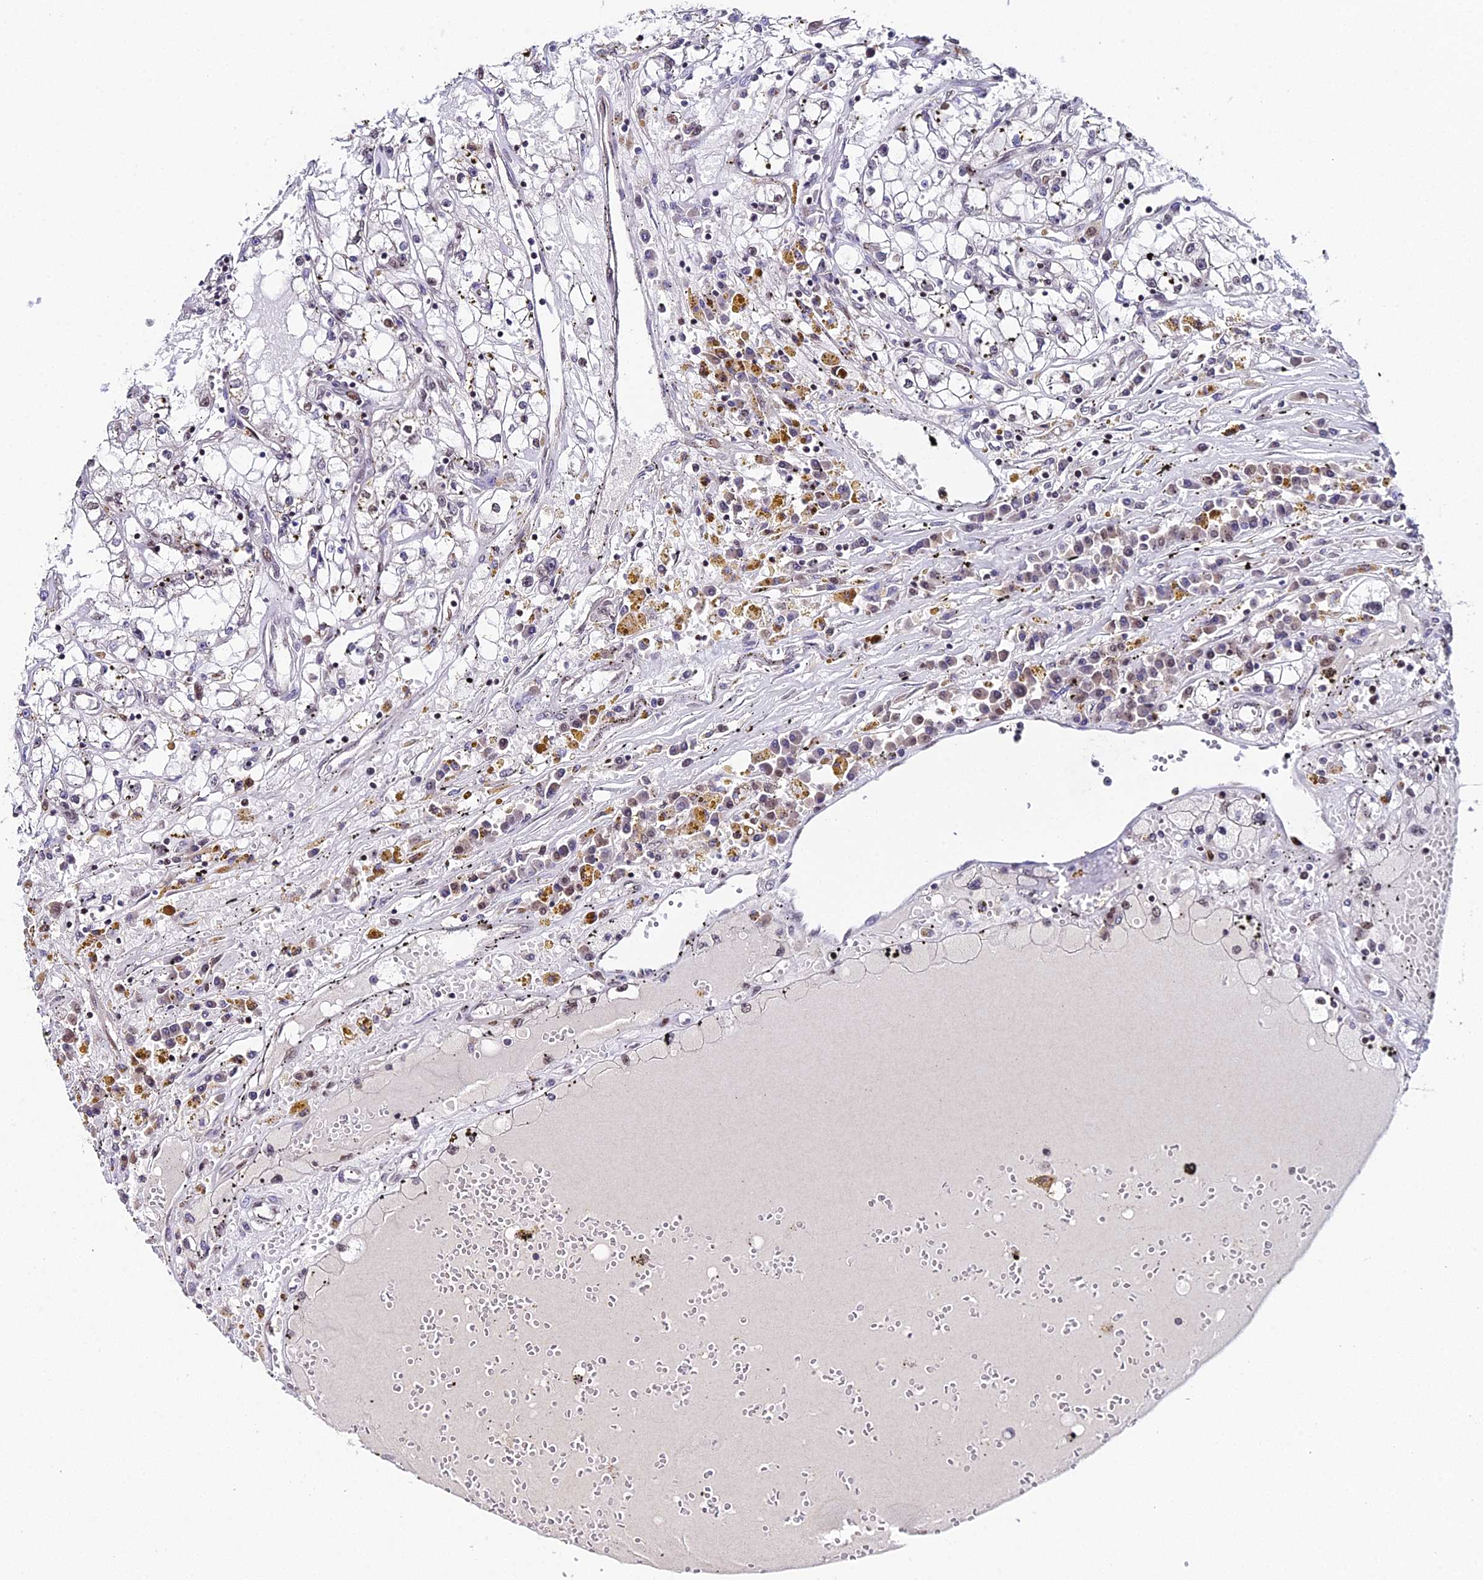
{"staining": {"intensity": "negative", "quantity": "none", "location": "none"}, "tissue": "renal cancer", "cell_type": "Tumor cells", "image_type": "cancer", "snomed": [{"axis": "morphology", "description": "Adenocarcinoma, NOS"}, {"axis": "topography", "description": "Kidney"}], "caption": "Immunohistochemistry (IHC) of human renal cancer demonstrates no positivity in tumor cells.", "gene": "SYT15", "patient": {"sex": "male", "age": 56}}